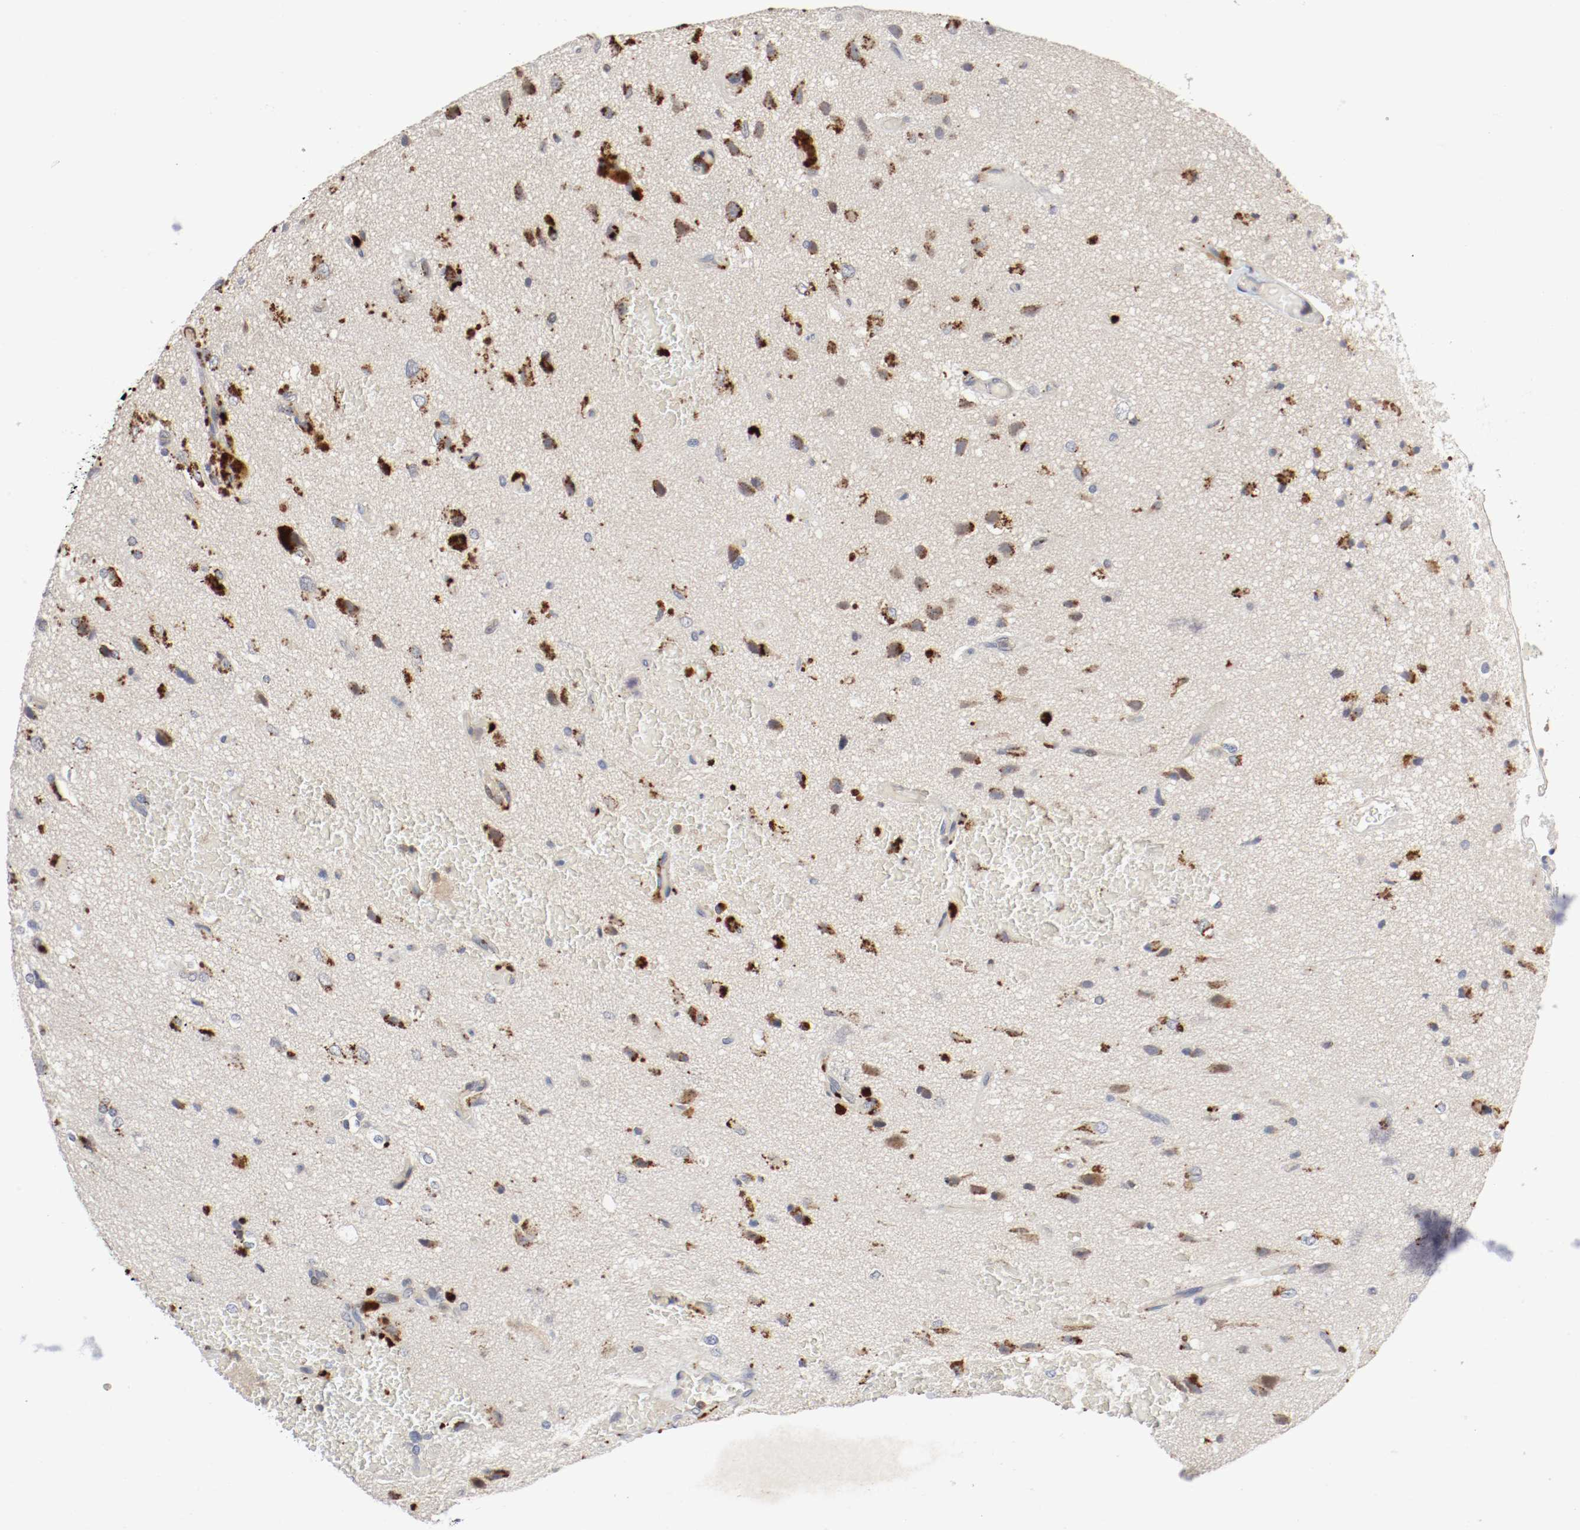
{"staining": {"intensity": "moderate", "quantity": ">75%", "location": "cytoplasmic/membranous"}, "tissue": "glioma", "cell_type": "Tumor cells", "image_type": "cancer", "snomed": [{"axis": "morphology", "description": "Glioma, malignant, High grade"}, {"axis": "topography", "description": "Brain"}], "caption": "Brown immunohistochemical staining in human glioma exhibits moderate cytoplasmic/membranous positivity in about >75% of tumor cells.", "gene": "REN", "patient": {"sex": "male", "age": 47}}